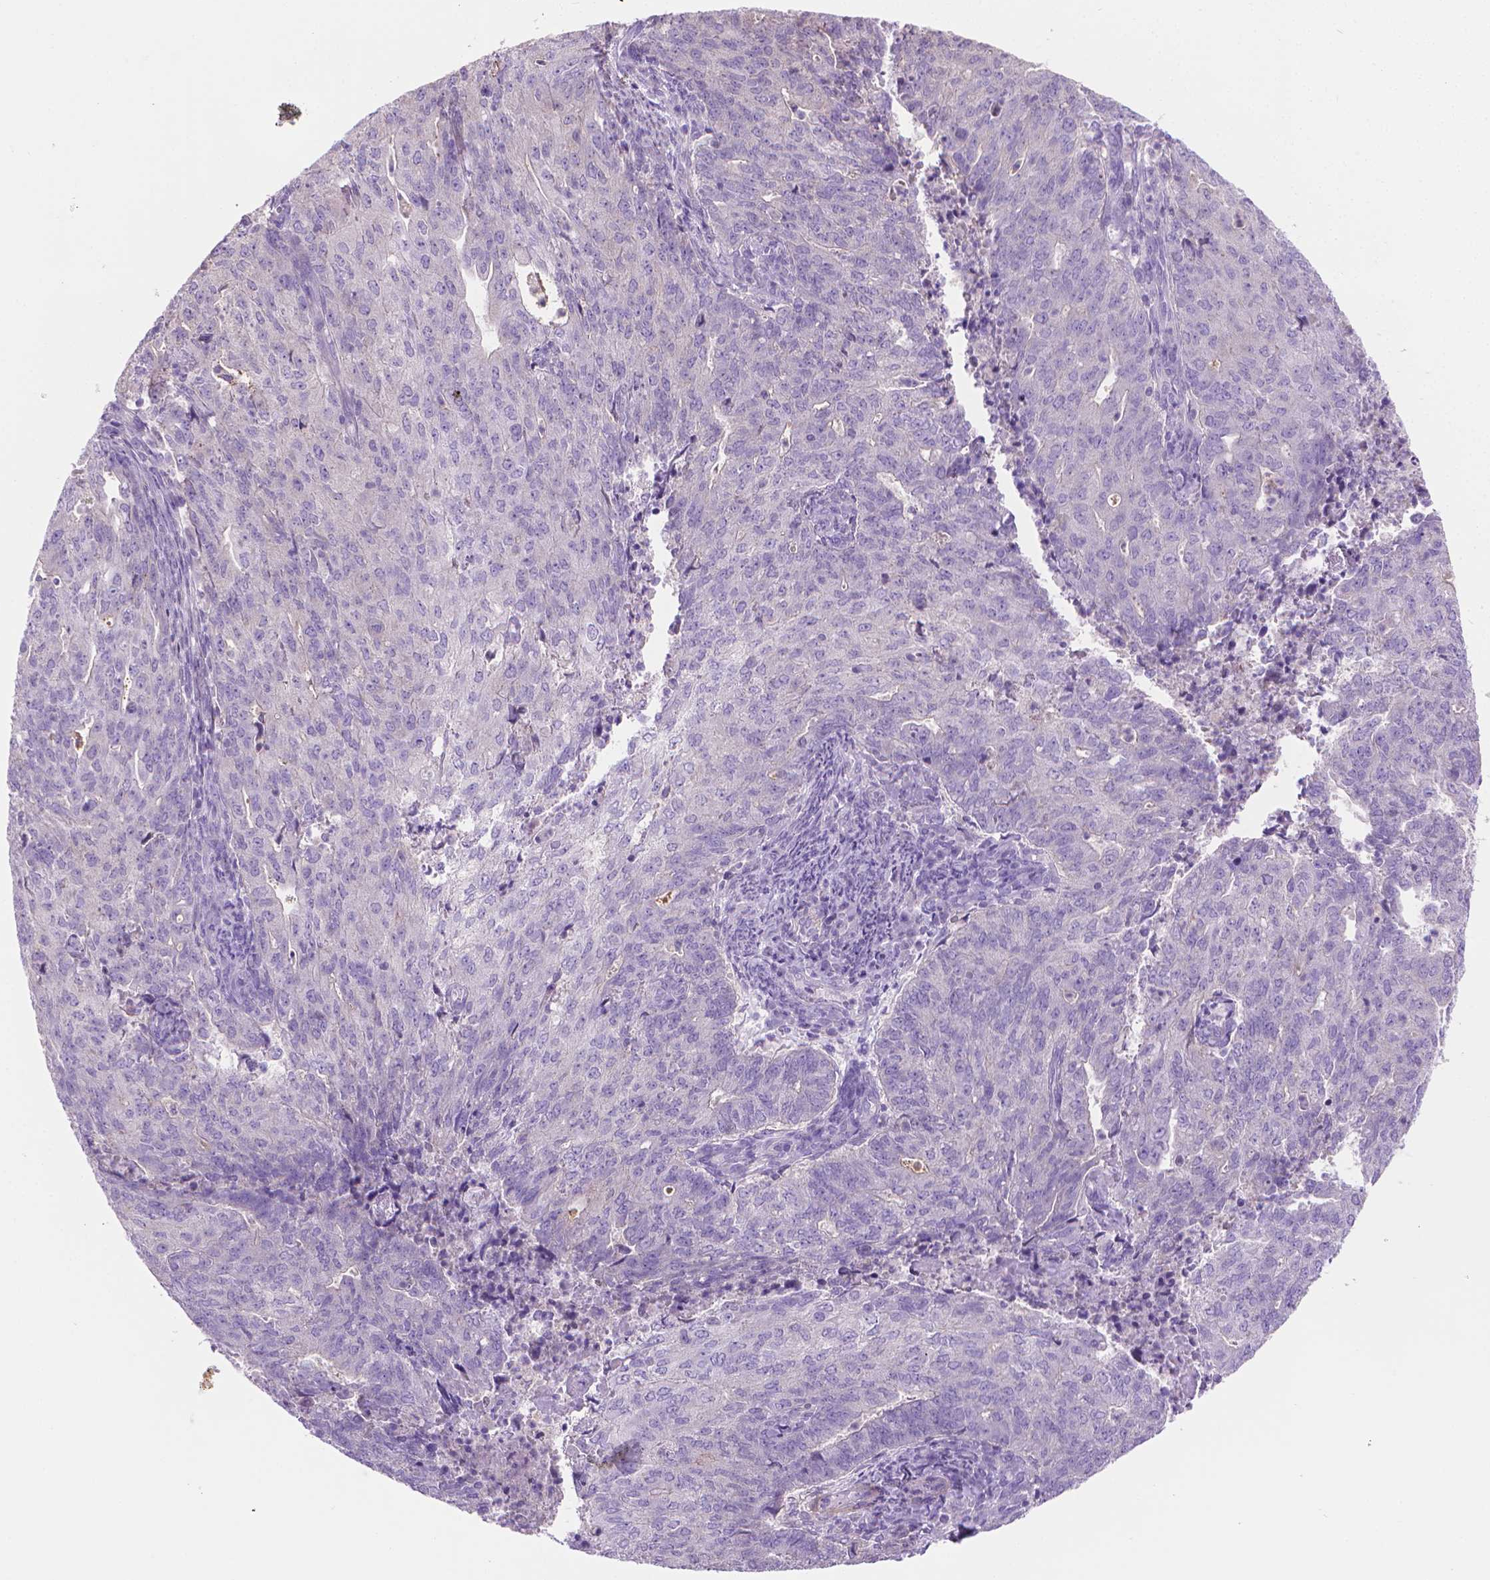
{"staining": {"intensity": "negative", "quantity": "none", "location": "none"}, "tissue": "endometrial cancer", "cell_type": "Tumor cells", "image_type": "cancer", "snomed": [{"axis": "morphology", "description": "Adenocarcinoma, NOS"}, {"axis": "topography", "description": "Endometrium"}], "caption": "Immunohistochemistry histopathology image of endometrial adenocarcinoma stained for a protein (brown), which exhibits no expression in tumor cells.", "gene": "FASN", "patient": {"sex": "female", "age": 82}}